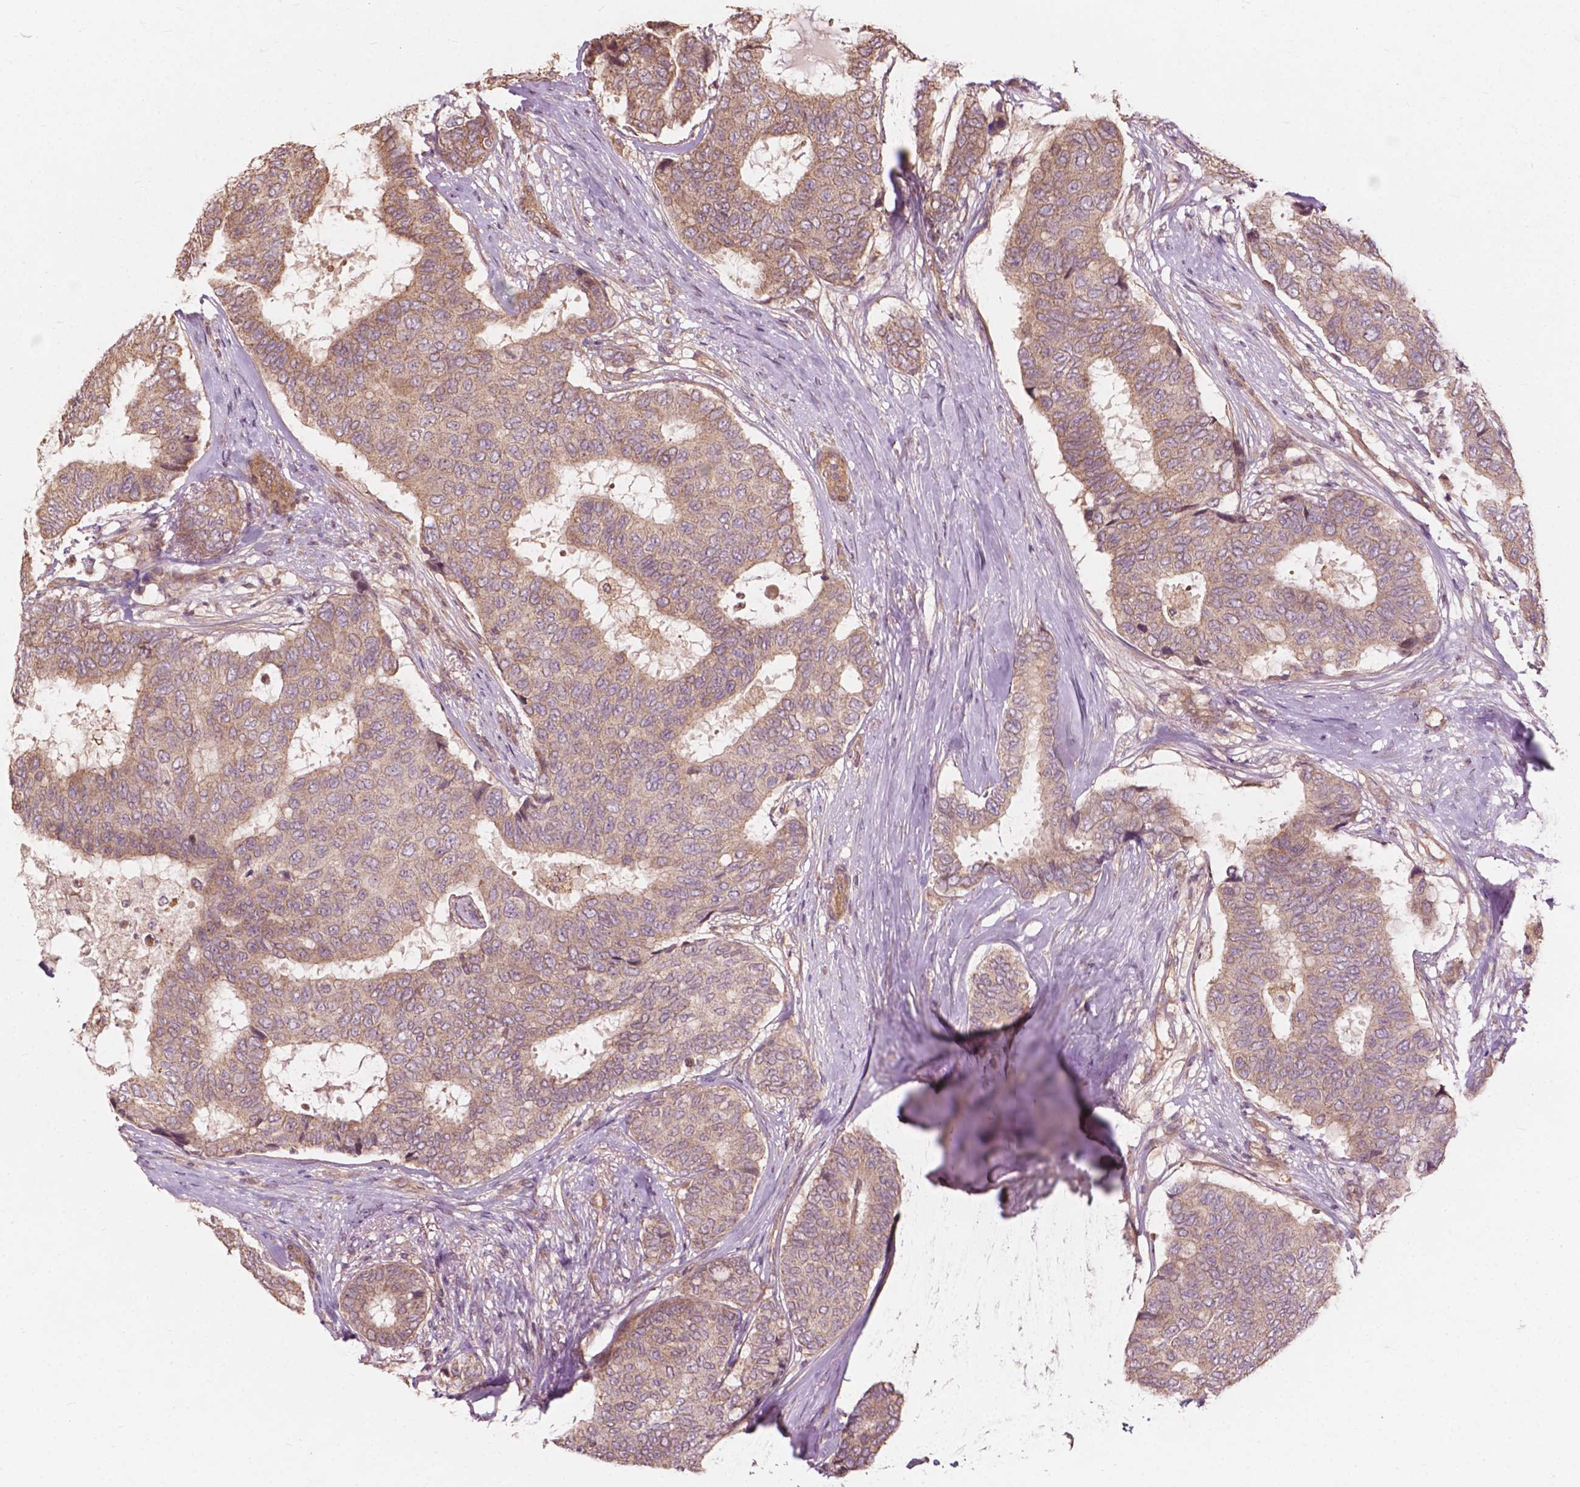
{"staining": {"intensity": "weak", "quantity": ">75%", "location": "cytoplasmic/membranous"}, "tissue": "breast cancer", "cell_type": "Tumor cells", "image_type": "cancer", "snomed": [{"axis": "morphology", "description": "Duct carcinoma"}, {"axis": "topography", "description": "Breast"}], "caption": "A low amount of weak cytoplasmic/membranous positivity is appreciated in about >75% of tumor cells in breast cancer (infiltrating ductal carcinoma) tissue.", "gene": "CDC42BPA", "patient": {"sex": "female", "age": 75}}